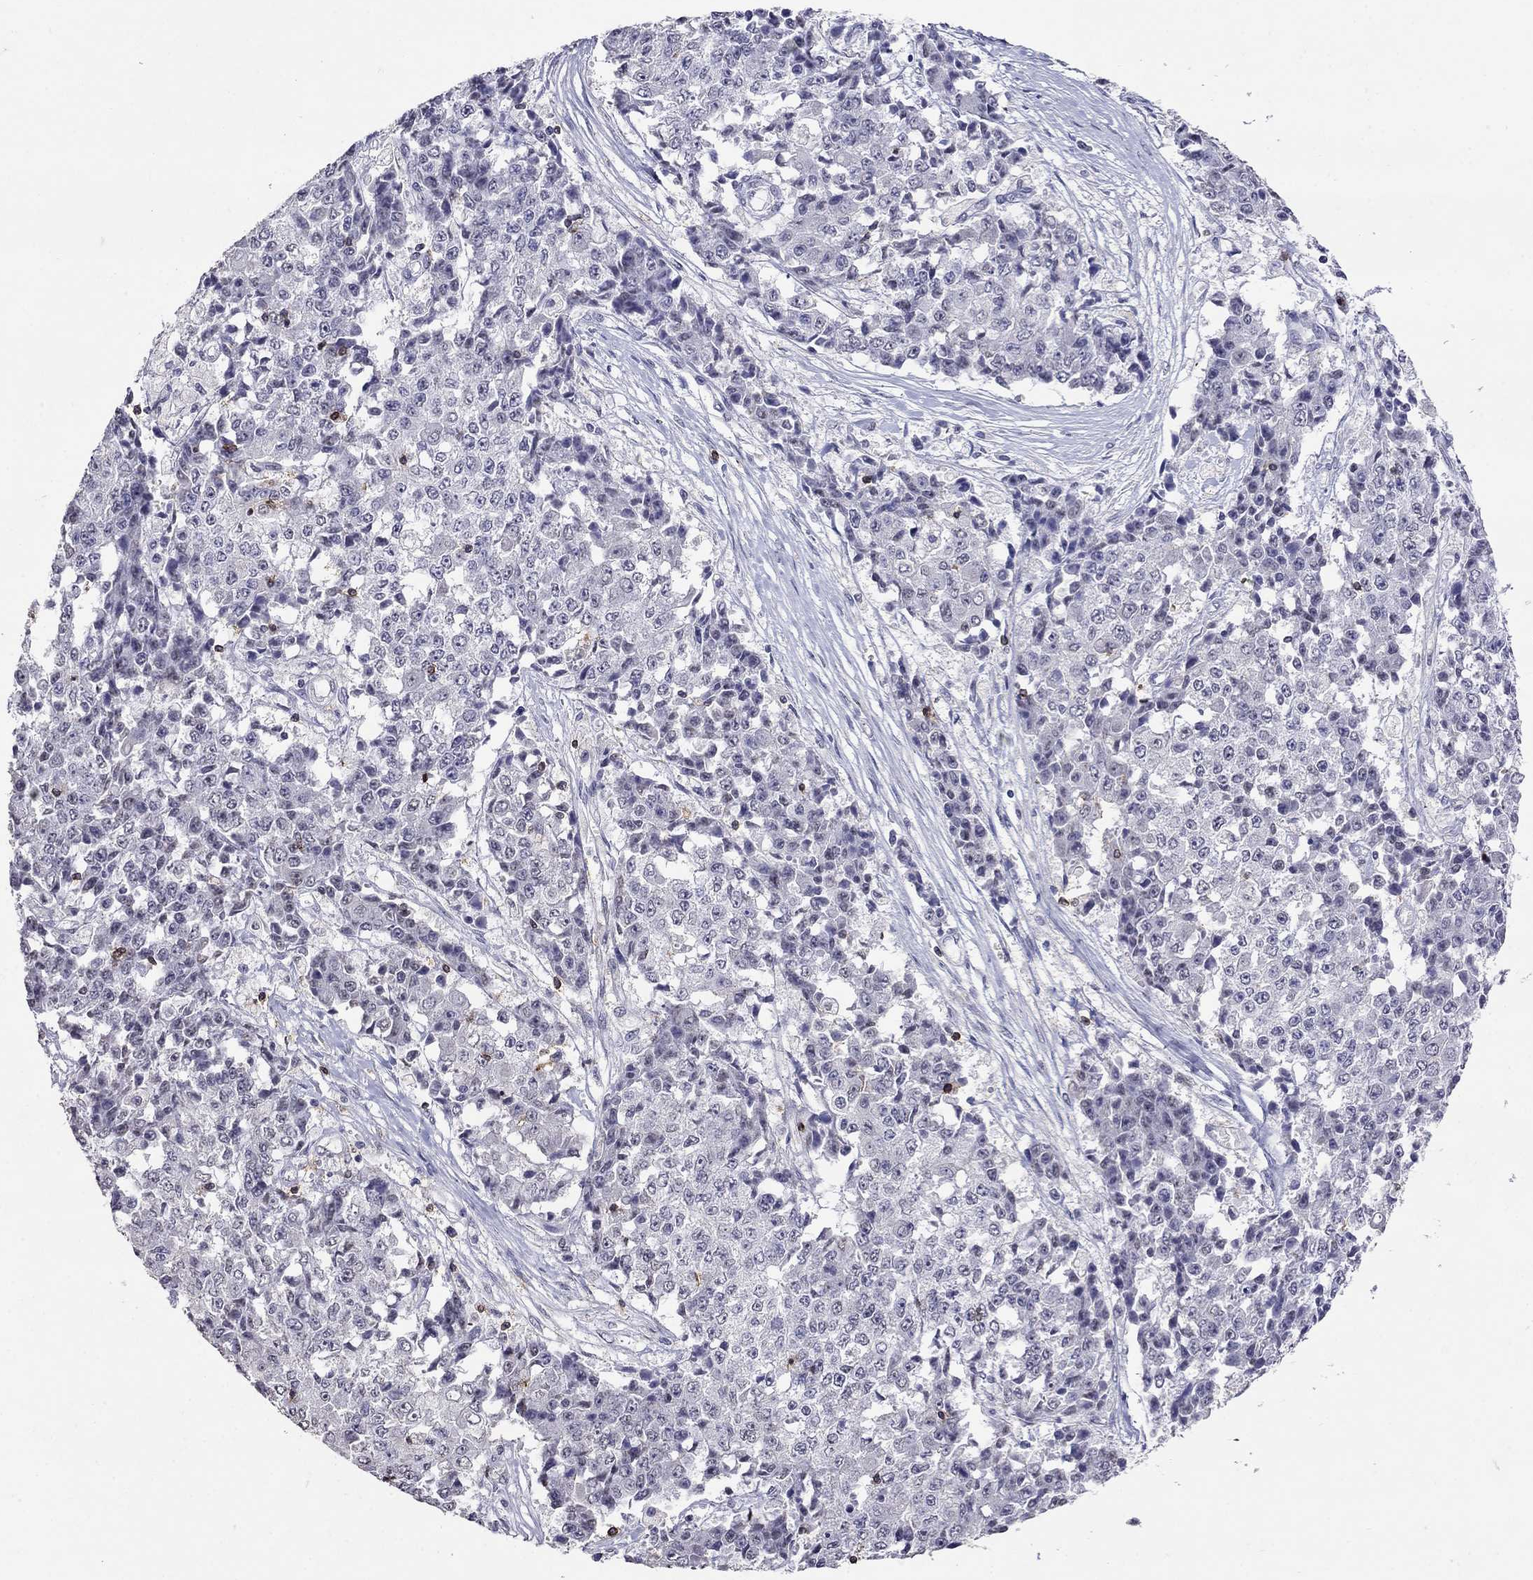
{"staining": {"intensity": "negative", "quantity": "none", "location": "none"}, "tissue": "ovarian cancer", "cell_type": "Tumor cells", "image_type": "cancer", "snomed": [{"axis": "morphology", "description": "Carcinoma, endometroid"}, {"axis": "topography", "description": "Ovary"}], "caption": "Immunohistochemistry of human ovarian cancer (endometroid carcinoma) exhibits no staining in tumor cells.", "gene": "CD8B", "patient": {"sex": "female", "age": 42}}